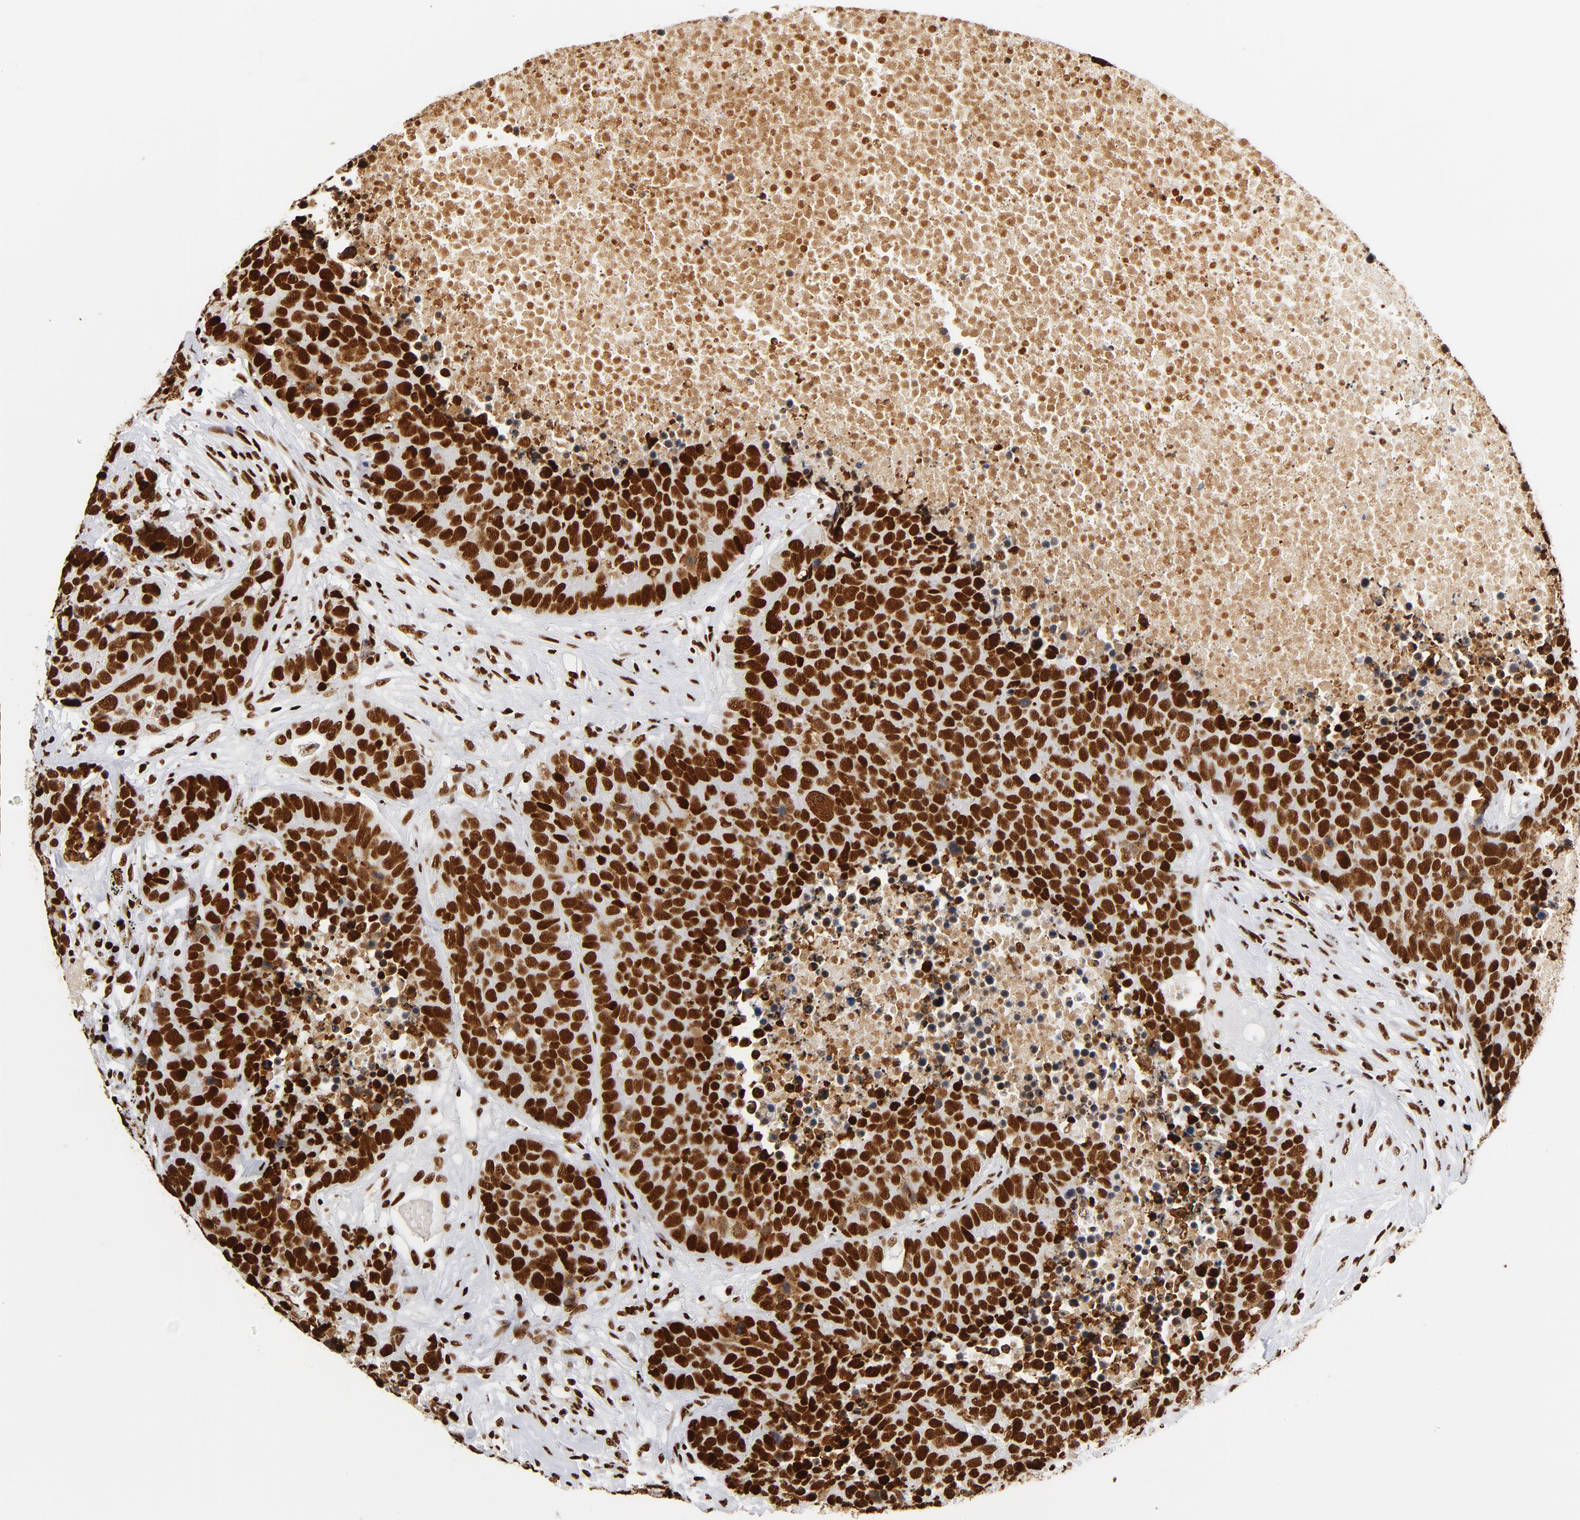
{"staining": {"intensity": "strong", "quantity": ">75%", "location": "nuclear"}, "tissue": "carcinoid", "cell_type": "Tumor cells", "image_type": "cancer", "snomed": [{"axis": "morphology", "description": "Carcinoid, malignant, NOS"}, {"axis": "topography", "description": "Lung"}], "caption": "Protein staining by immunohistochemistry reveals strong nuclear positivity in approximately >75% of tumor cells in carcinoid (malignant).", "gene": "XRCC6", "patient": {"sex": "male", "age": 60}}